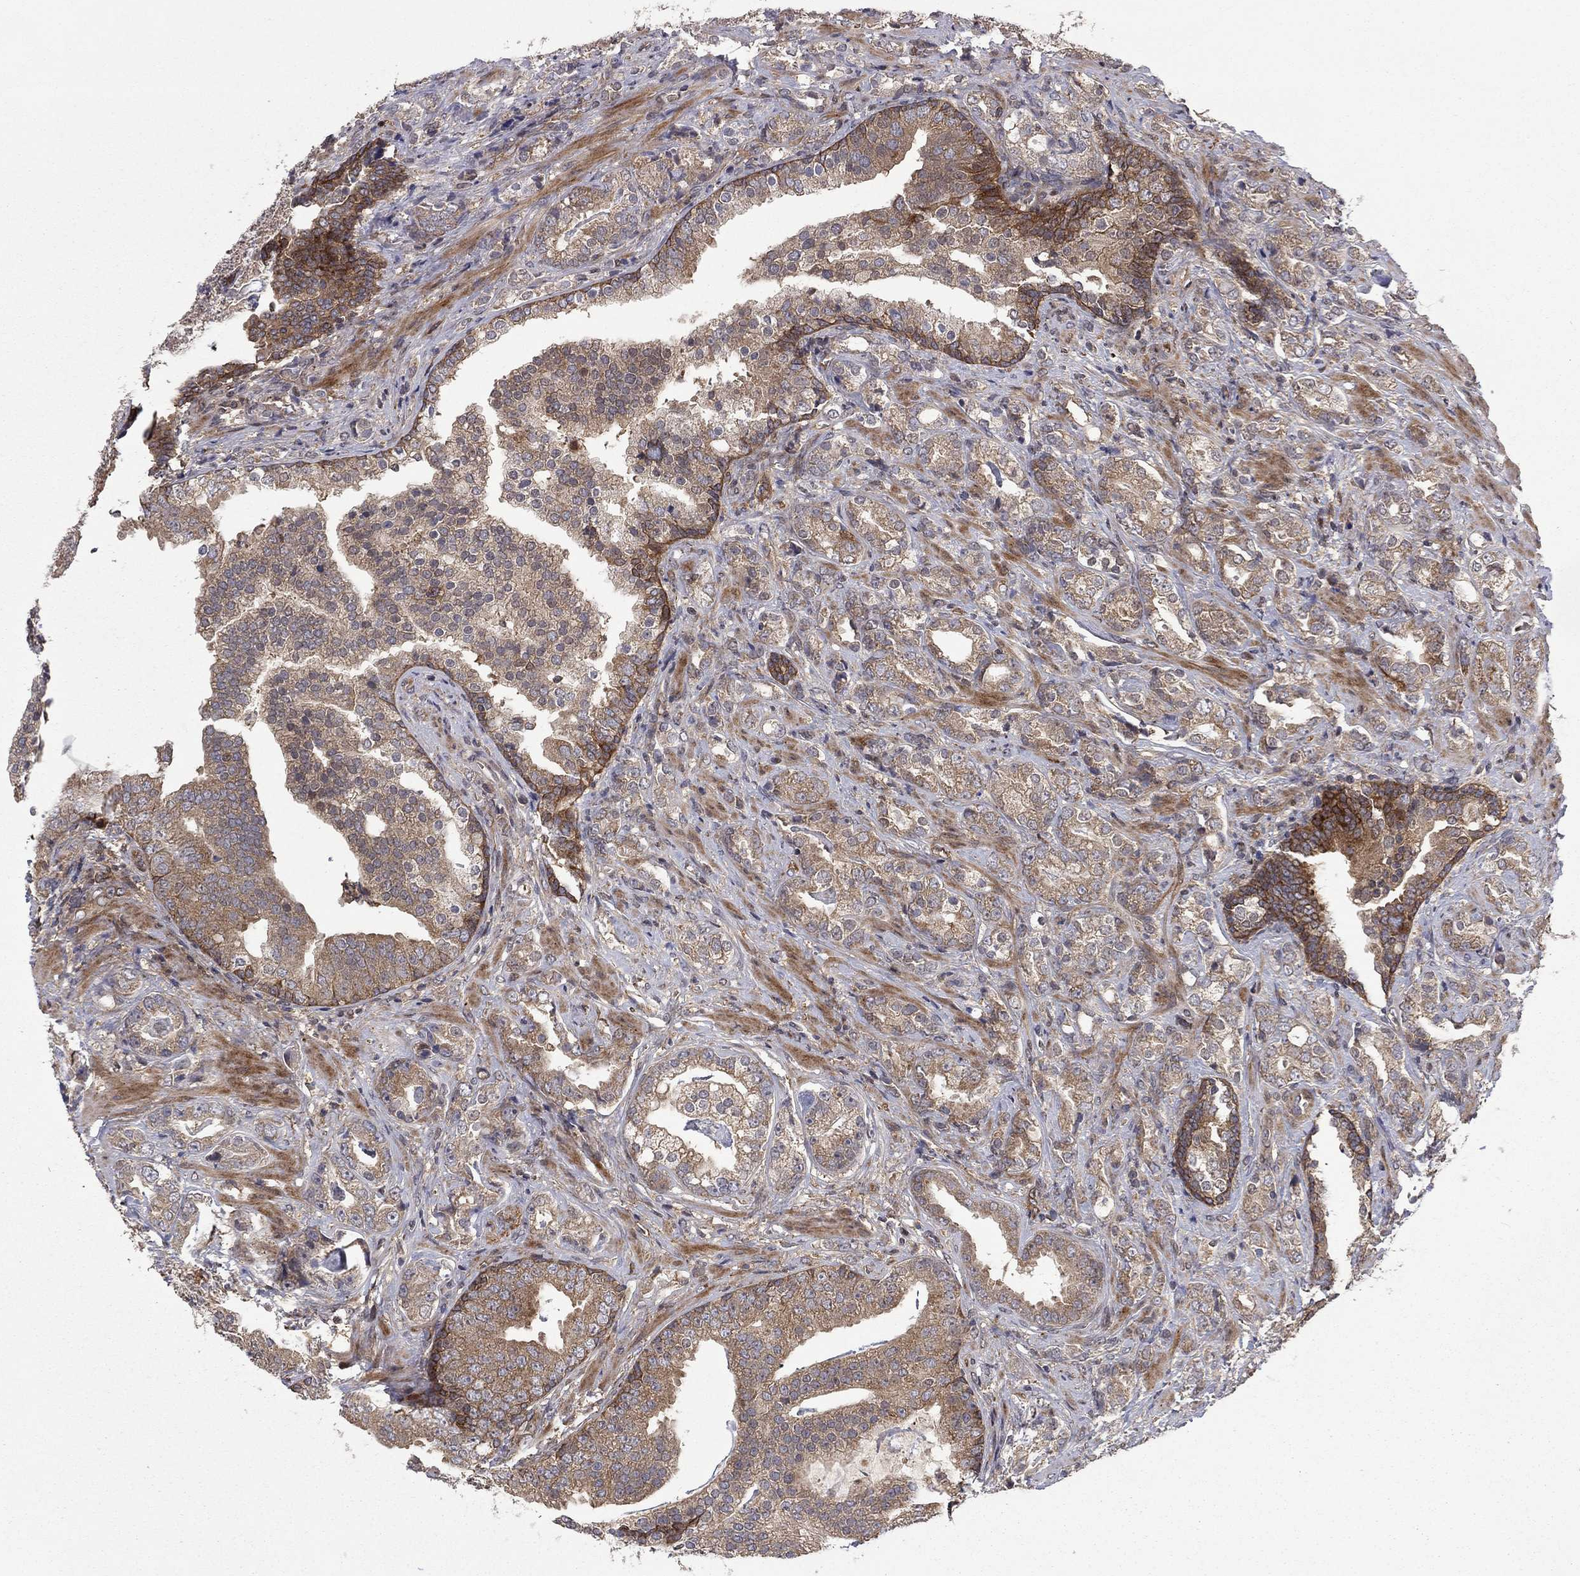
{"staining": {"intensity": "moderate", "quantity": "25%-75%", "location": "cytoplasmic/membranous"}, "tissue": "prostate cancer", "cell_type": "Tumor cells", "image_type": "cancer", "snomed": [{"axis": "morphology", "description": "Adenocarcinoma, NOS"}, {"axis": "topography", "description": "Prostate"}], "caption": "Prostate cancer (adenocarcinoma) stained with immunohistochemistry shows moderate cytoplasmic/membranous positivity in approximately 25%-75% of tumor cells. (IHC, brightfield microscopy, high magnification).", "gene": "HDAC4", "patient": {"sex": "male", "age": 57}}